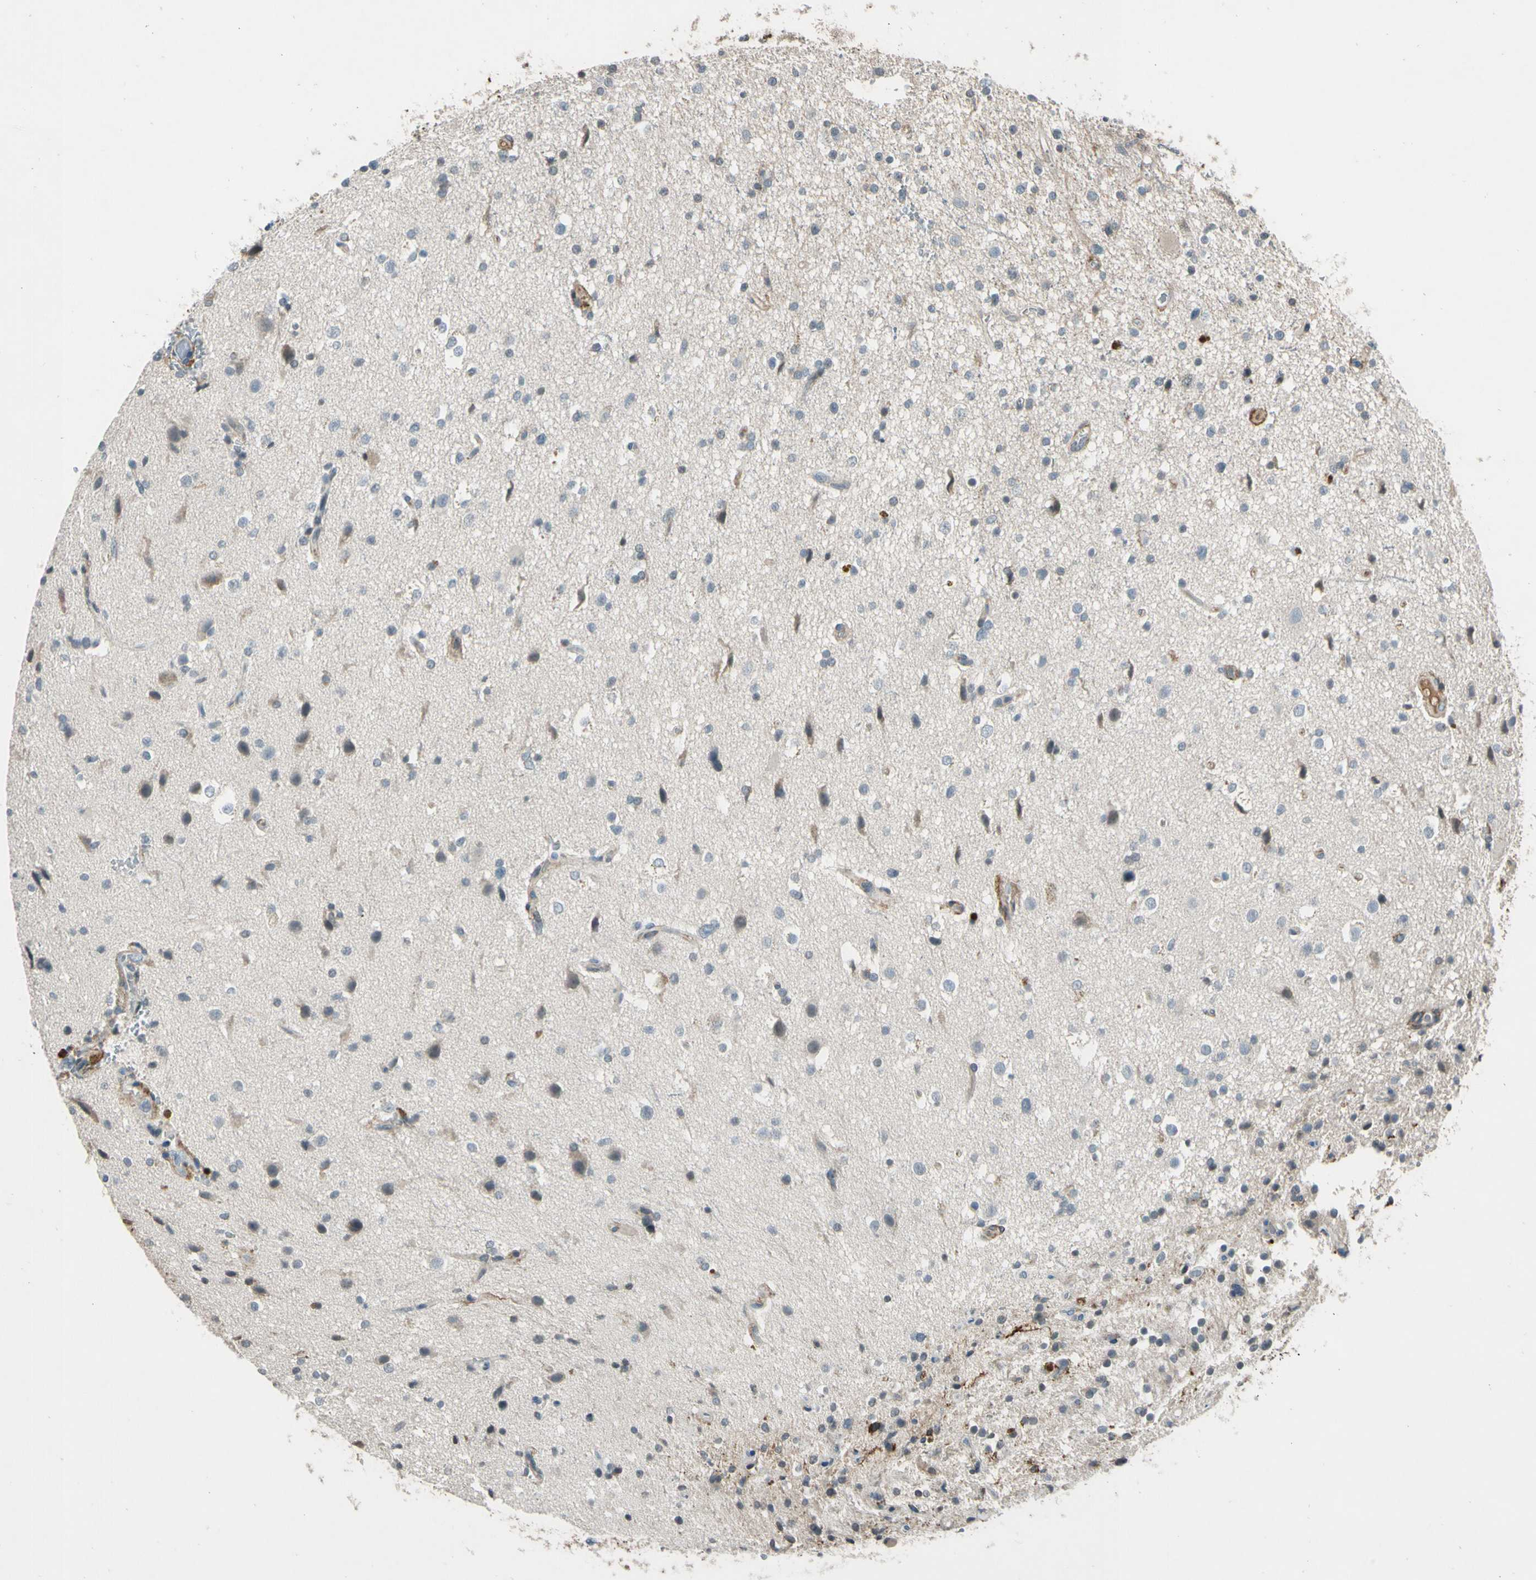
{"staining": {"intensity": "negative", "quantity": "none", "location": "none"}, "tissue": "glioma", "cell_type": "Tumor cells", "image_type": "cancer", "snomed": [{"axis": "morphology", "description": "Glioma, malignant, High grade"}, {"axis": "topography", "description": "Brain"}], "caption": "DAB (3,3'-diaminobenzidine) immunohistochemical staining of malignant glioma (high-grade) exhibits no significant positivity in tumor cells.", "gene": "PDPN", "patient": {"sex": "male", "age": 33}}